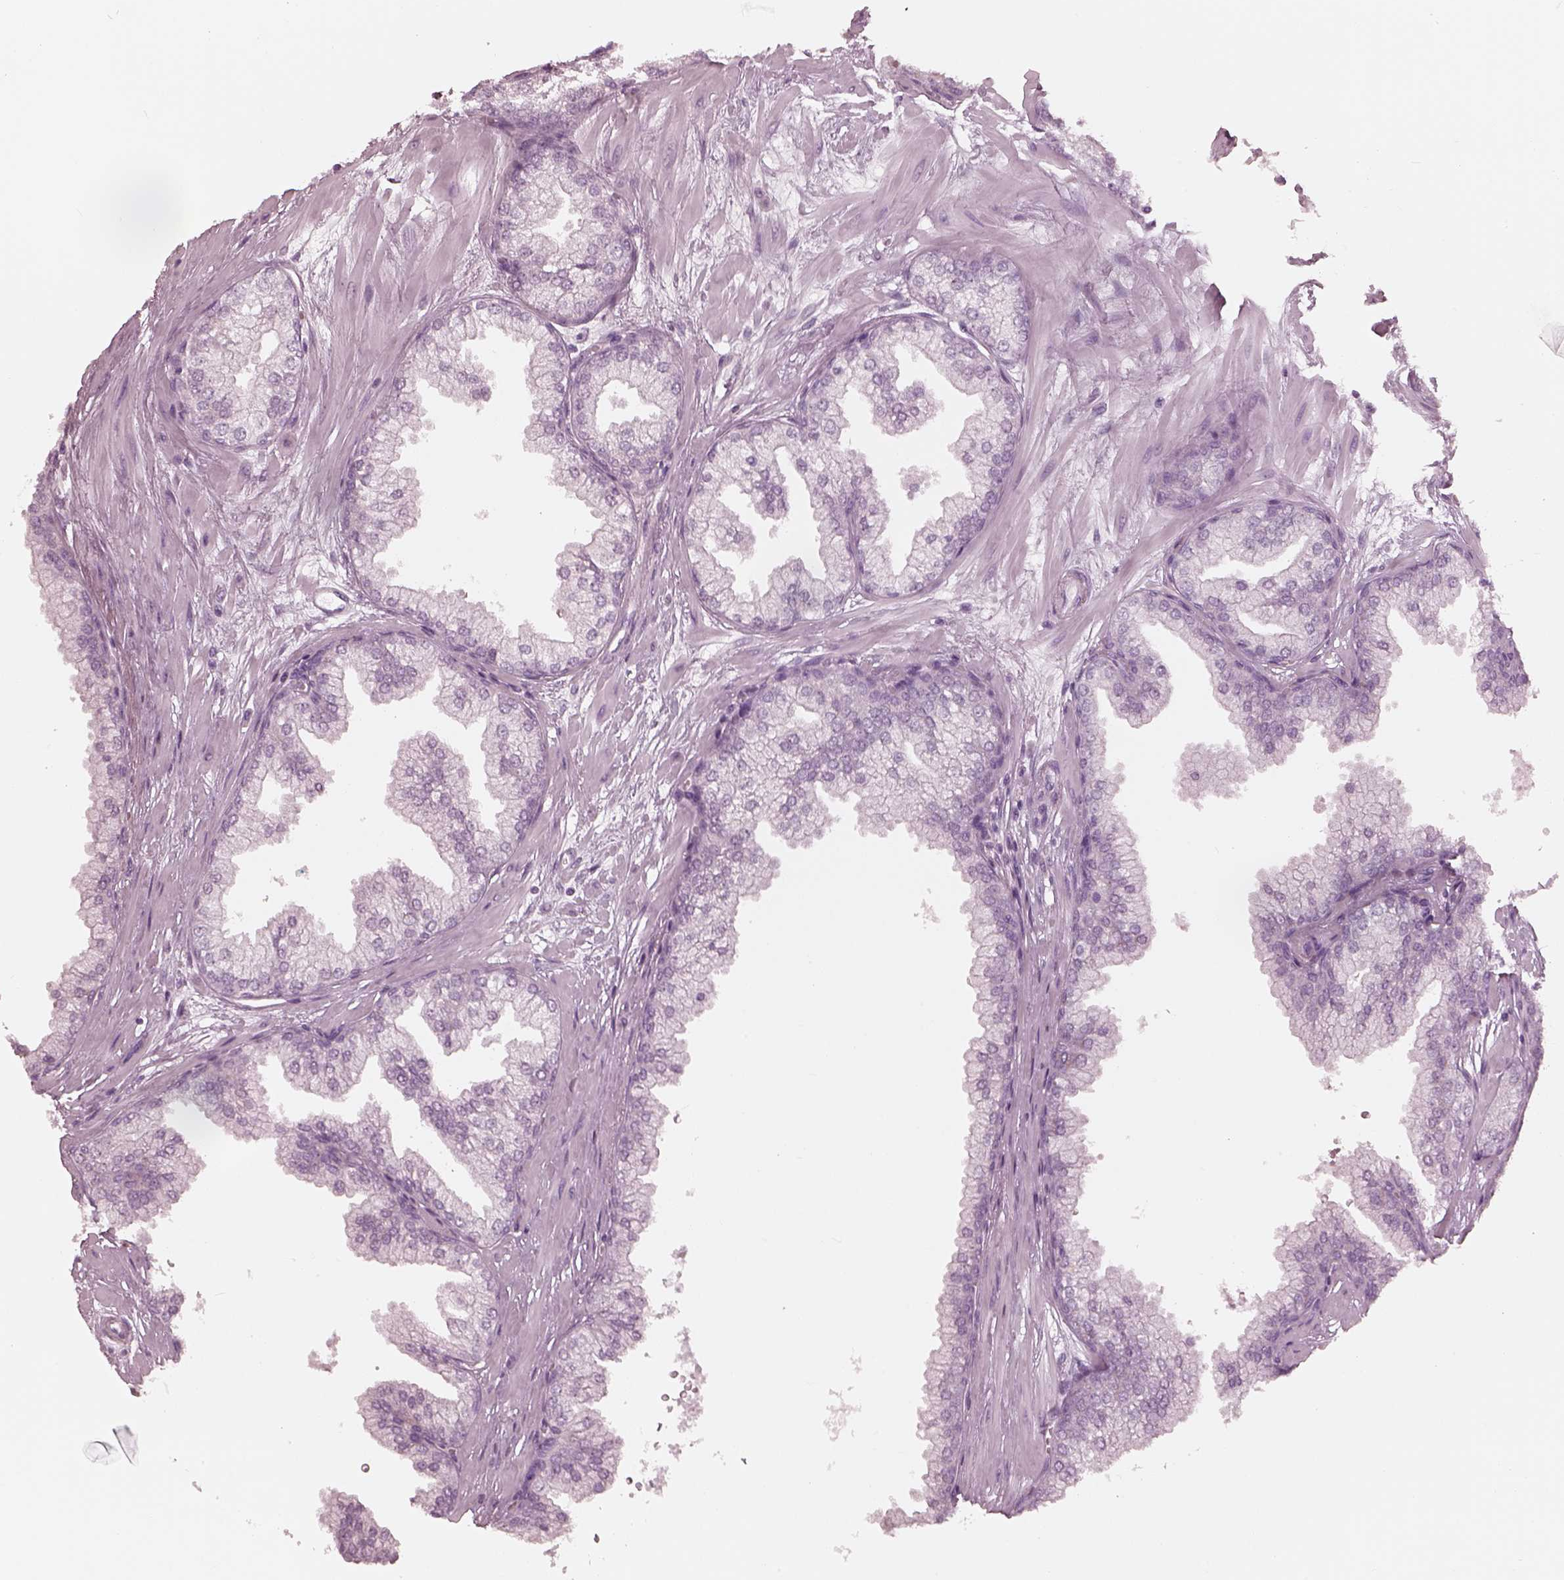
{"staining": {"intensity": "negative", "quantity": "none", "location": "none"}, "tissue": "prostate", "cell_type": "Glandular cells", "image_type": "normal", "snomed": [{"axis": "morphology", "description": "Normal tissue, NOS"}, {"axis": "topography", "description": "Prostate"}, {"axis": "topography", "description": "Peripheral nerve tissue"}], "caption": "High power microscopy micrograph of an immunohistochemistry (IHC) photomicrograph of unremarkable prostate, revealing no significant positivity in glandular cells. Nuclei are stained in blue.", "gene": "KRTAP24", "patient": {"sex": "male", "age": 61}}